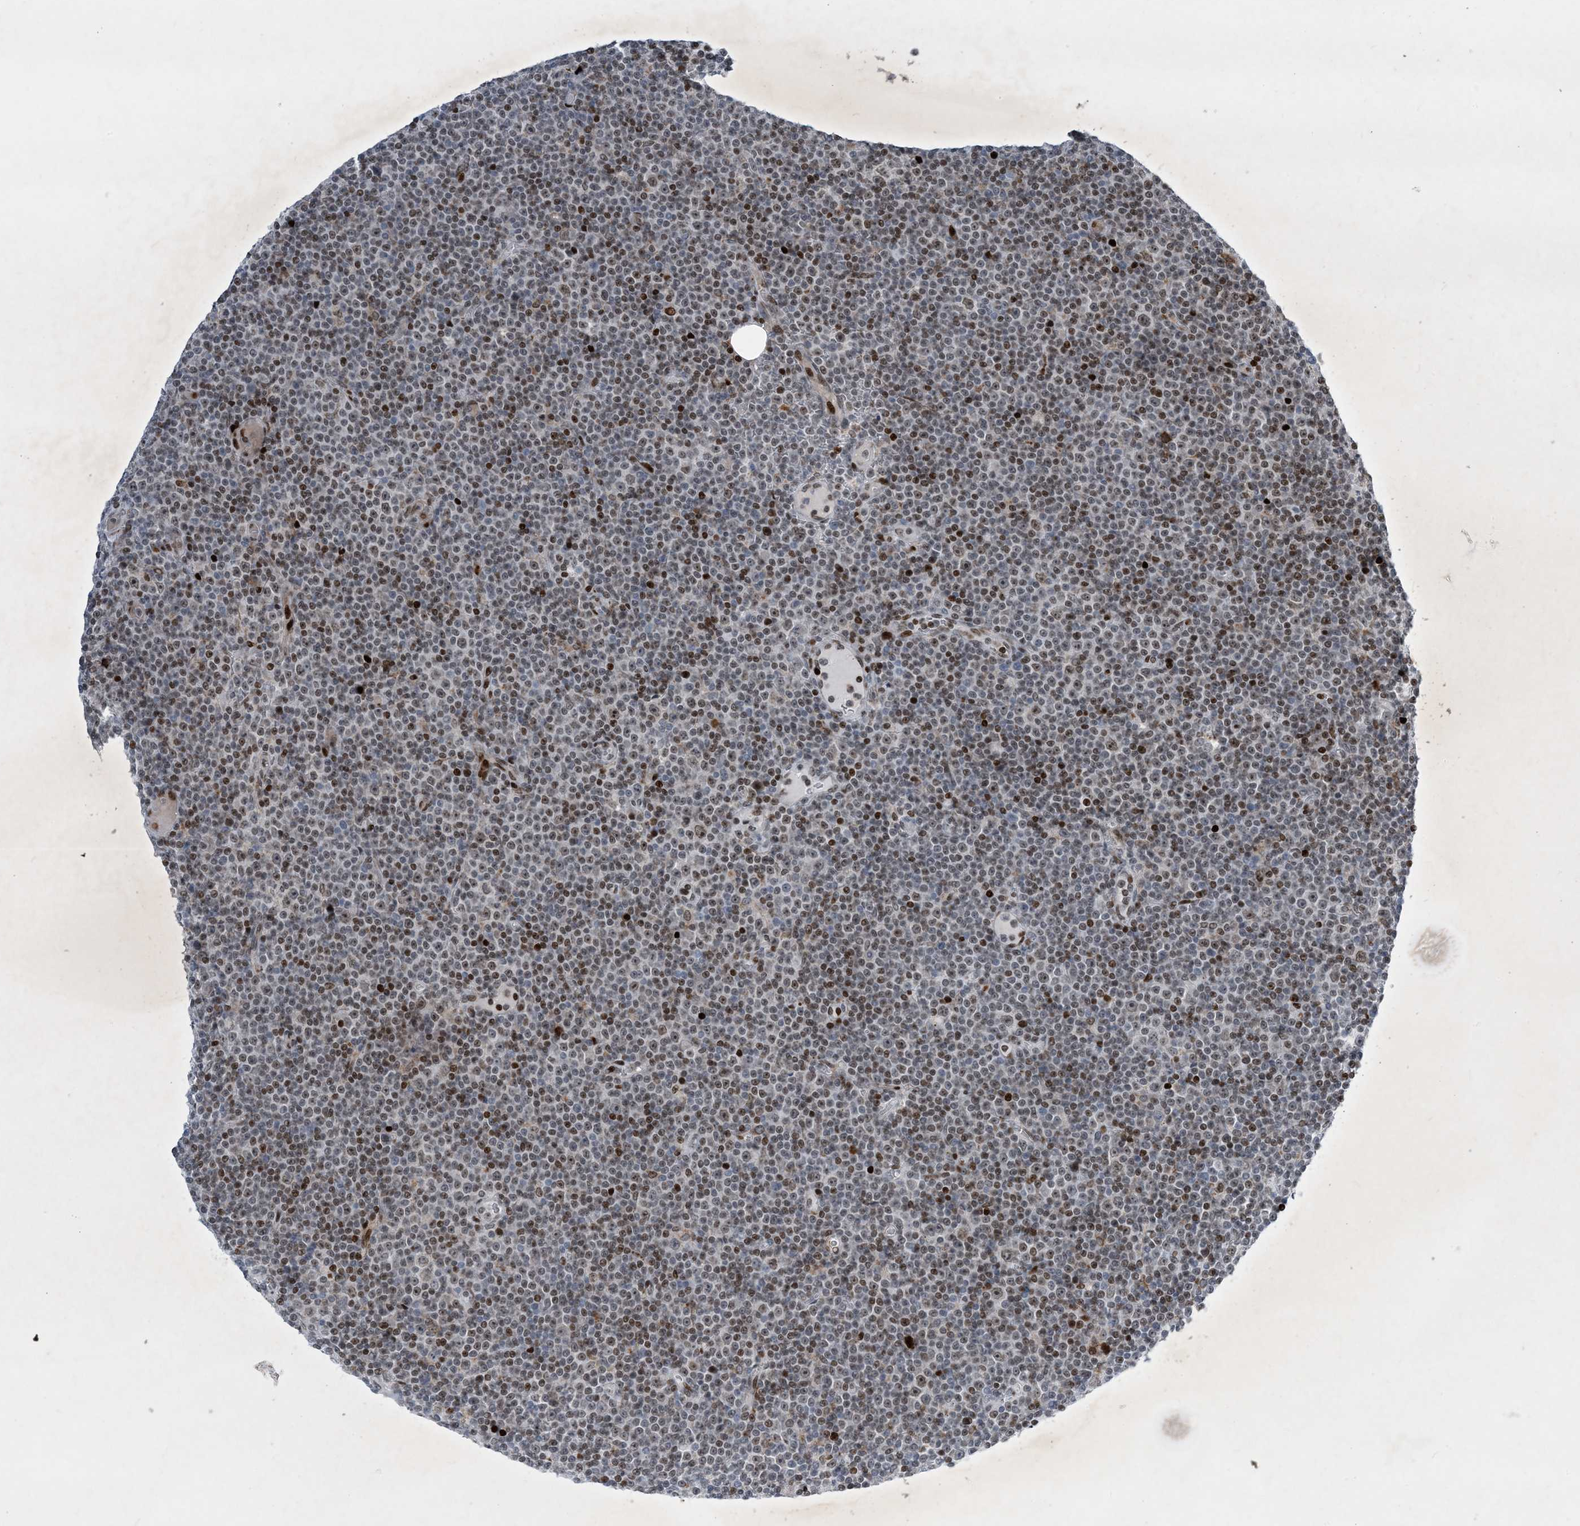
{"staining": {"intensity": "moderate", "quantity": "<25%", "location": "nuclear"}, "tissue": "lymphoma", "cell_type": "Tumor cells", "image_type": "cancer", "snomed": [{"axis": "morphology", "description": "Malignant lymphoma, non-Hodgkin's type, Low grade"}, {"axis": "topography", "description": "Lymph node"}], "caption": "Immunohistochemical staining of human malignant lymphoma, non-Hodgkin's type (low-grade) shows moderate nuclear protein positivity in about <25% of tumor cells.", "gene": "SLC25A53", "patient": {"sex": "female", "age": 67}}